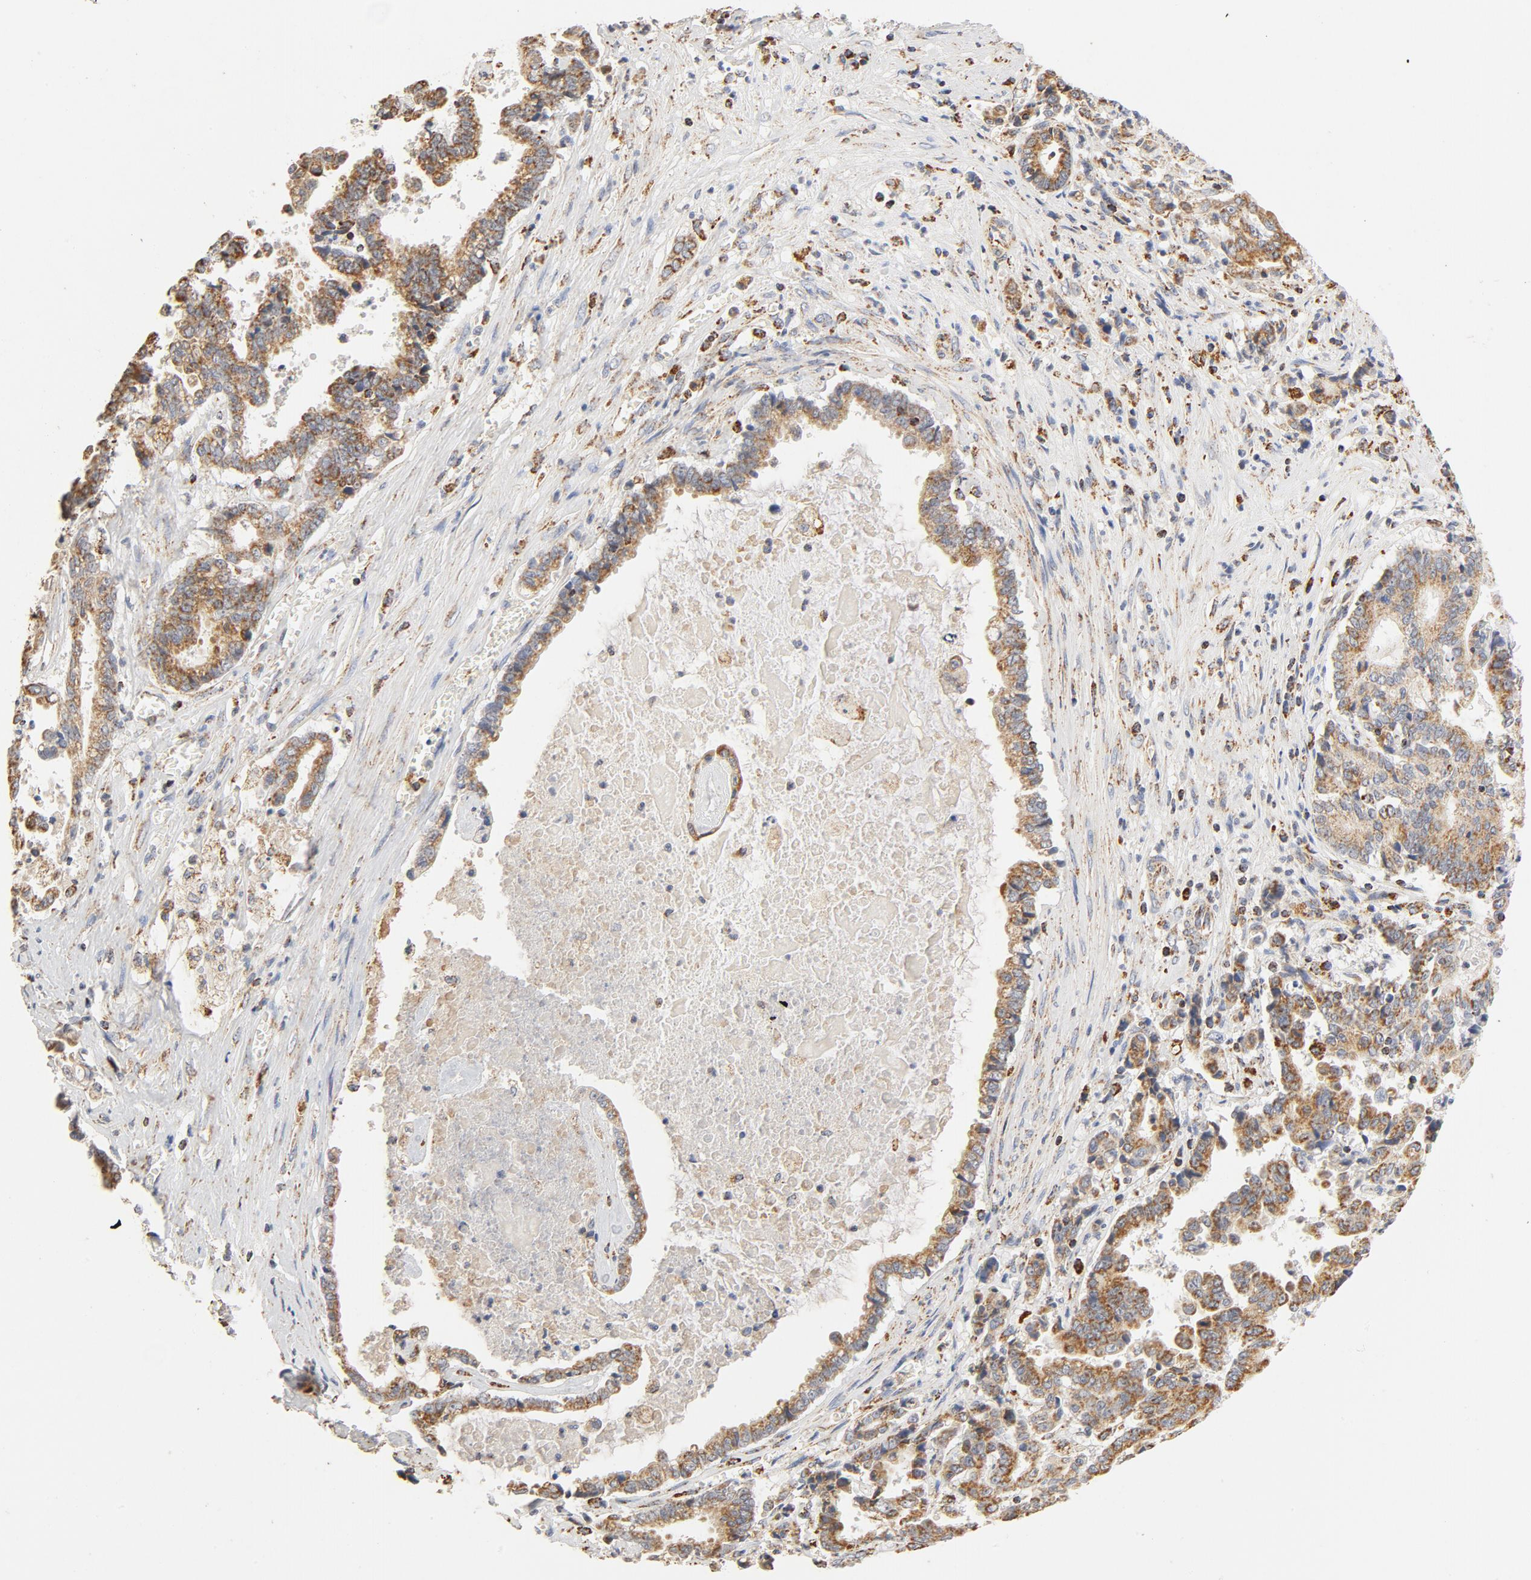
{"staining": {"intensity": "moderate", "quantity": ">75%", "location": "cytoplasmic/membranous"}, "tissue": "liver cancer", "cell_type": "Tumor cells", "image_type": "cancer", "snomed": [{"axis": "morphology", "description": "Cholangiocarcinoma"}, {"axis": "topography", "description": "Liver"}], "caption": "Immunohistochemical staining of cholangiocarcinoma (liver) displays medium levels of moderate cytoplasmic/membranous positivity in about >75% of tumor cells.", "gene": "COX4I1", "patient": {"sex": "male", "age": 57}}